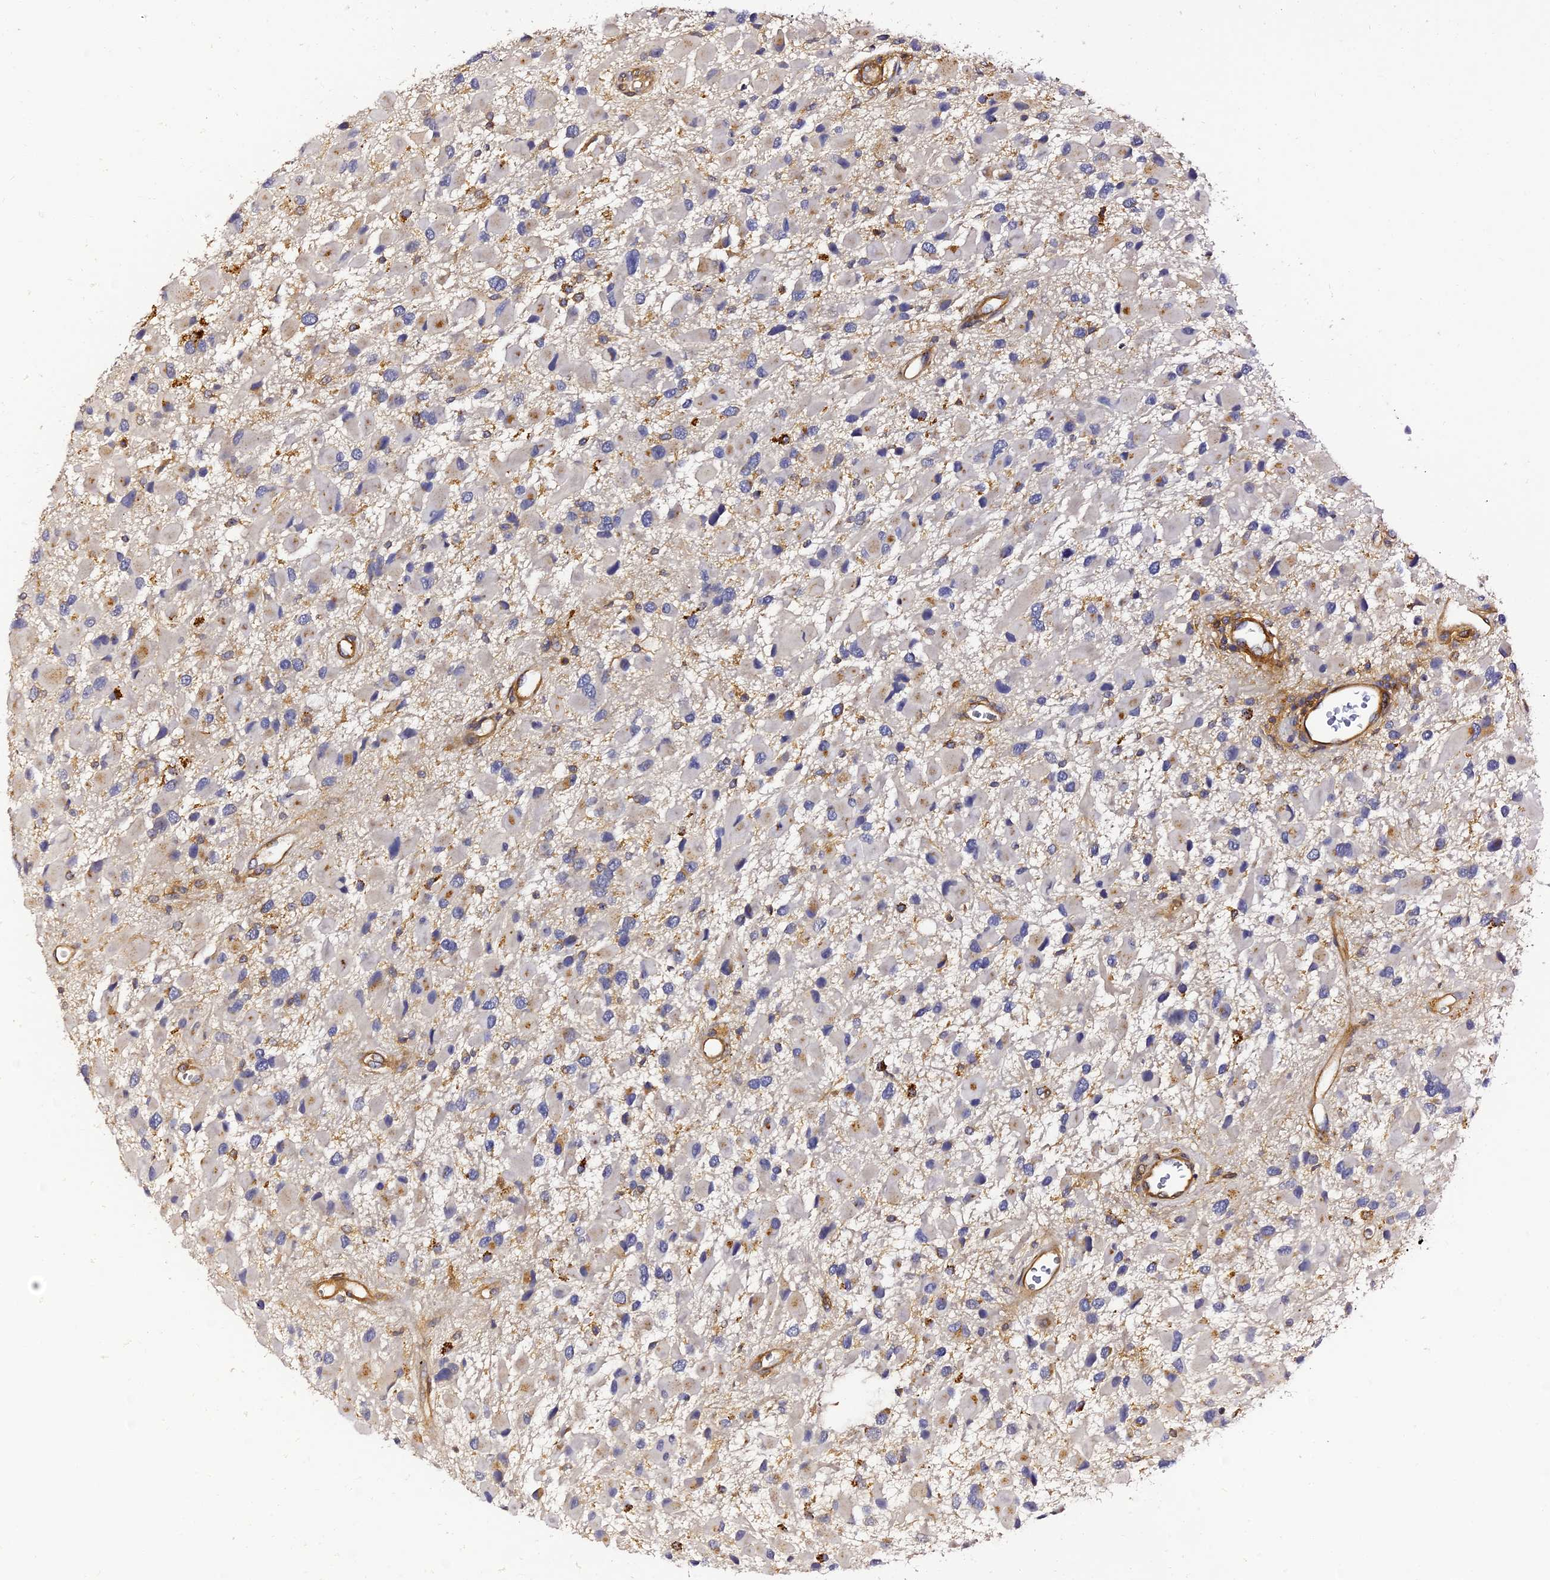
{"staining": {"intensity": "negative", "quantity": "none", "location": "none"}, "tissue": "glioma", "cell_type": "Tumor cells", "image_type": "cancer", "snomed": [{"axis": "morphology", "description": "Glioma, malignant, High grade"}, {"axis": "topography", "description": "Brain"}], "caption": "There is no significant staining in tumor cells of glioma. Nuclei are stained in blue.", "gene": "TRPV2", "patient": {"sex": "male", "age": 53}}